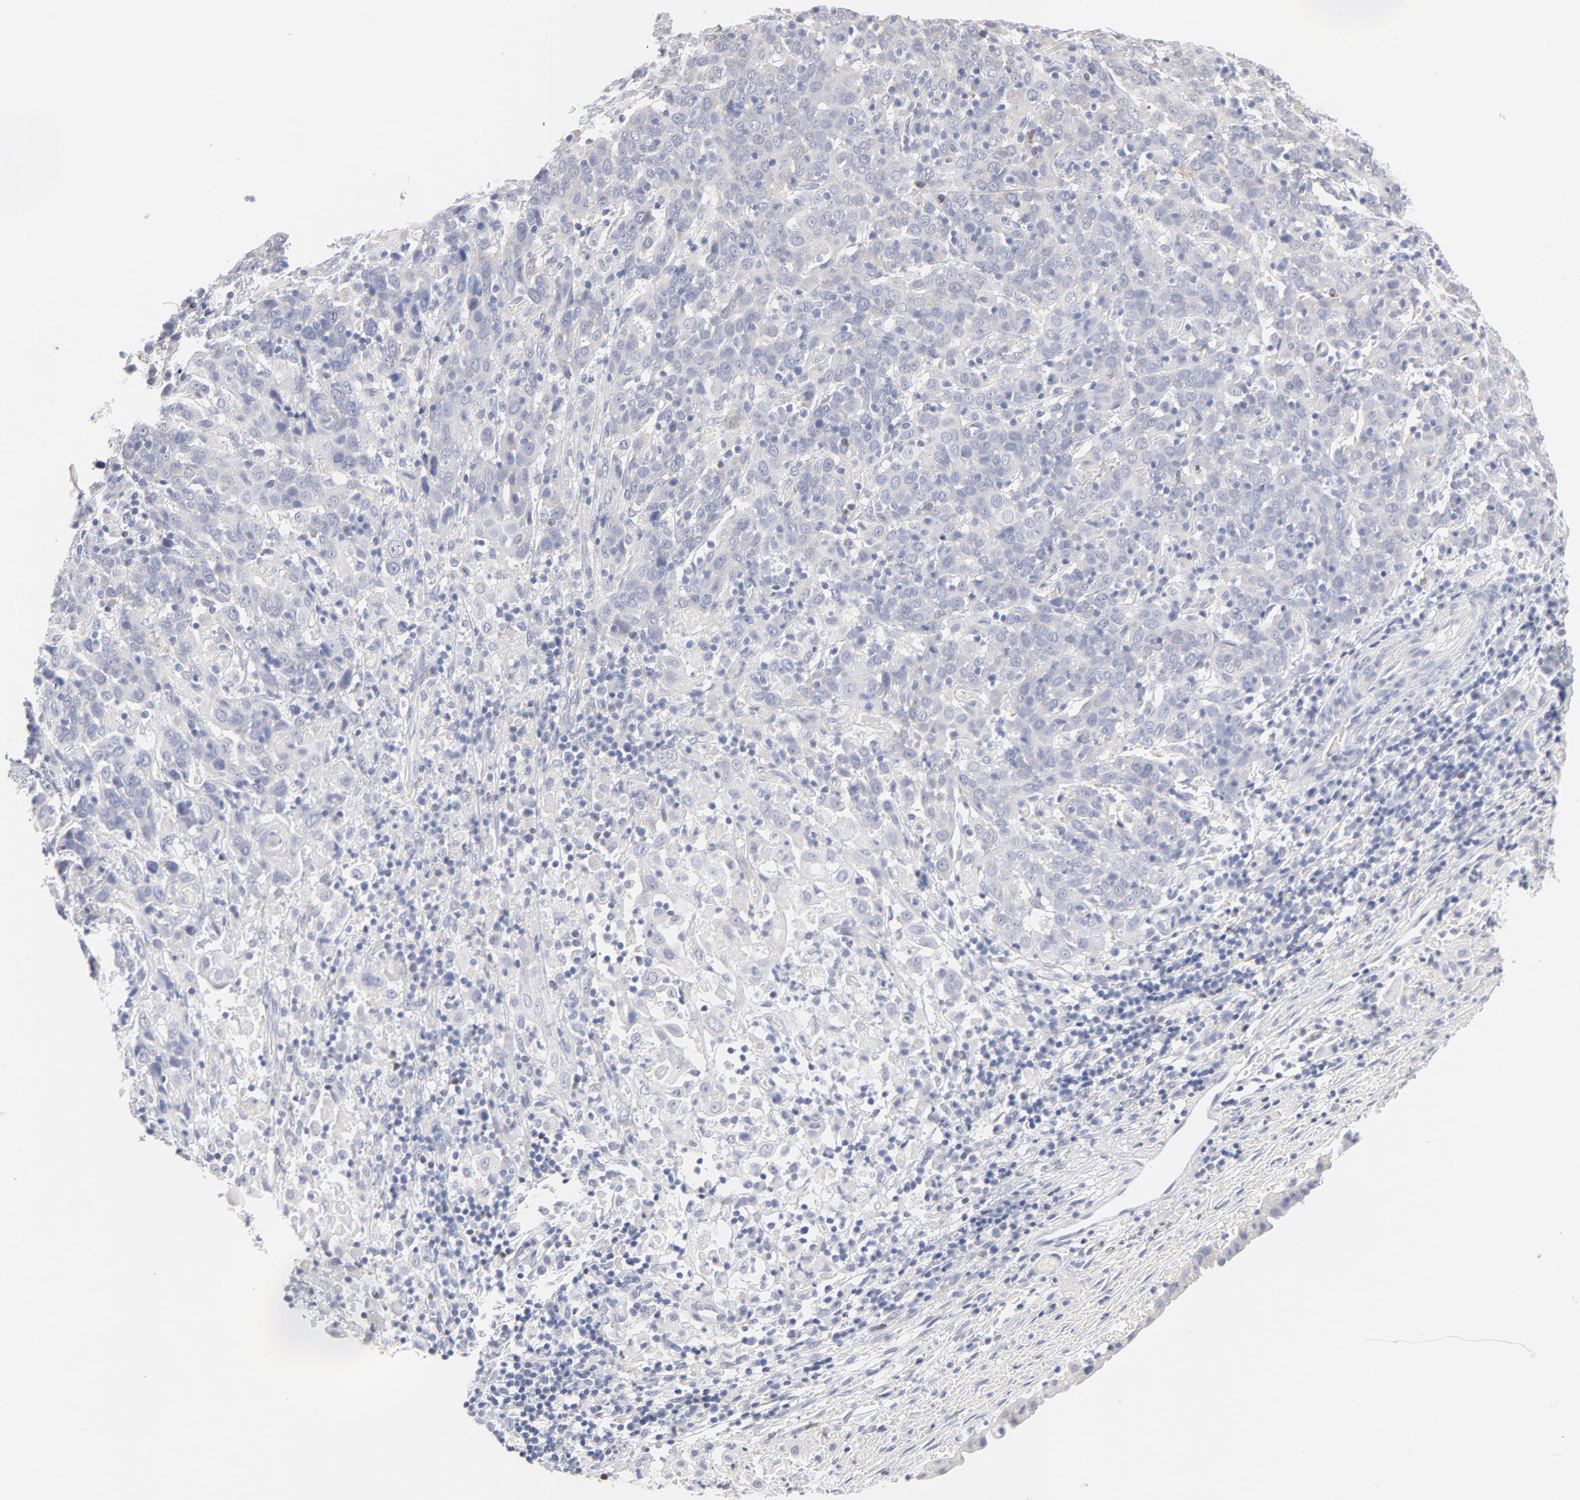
{"staining": {"intensity": "negative", "quantity": "none", "location": "none"}, "tissue": "cervical cancer", "cell_type": "Tumor cells", "image_type": "cancer", "snomed": [{"axis": "morphology", "description": "Normal tissue, NOS"}, {"axis": "morphology", "description": "Squamous cell carcinoma, NOS"}, {"axis": "topography", "description": "Cervix"}], "caption": "The IHC histopathology image has no significant staining in tumor cells of cervical squamous cell carcinoma tissue. Nuclei are stained in blue.", "gene": "MID1", "patient": {"sex": "female", "age": 67}}